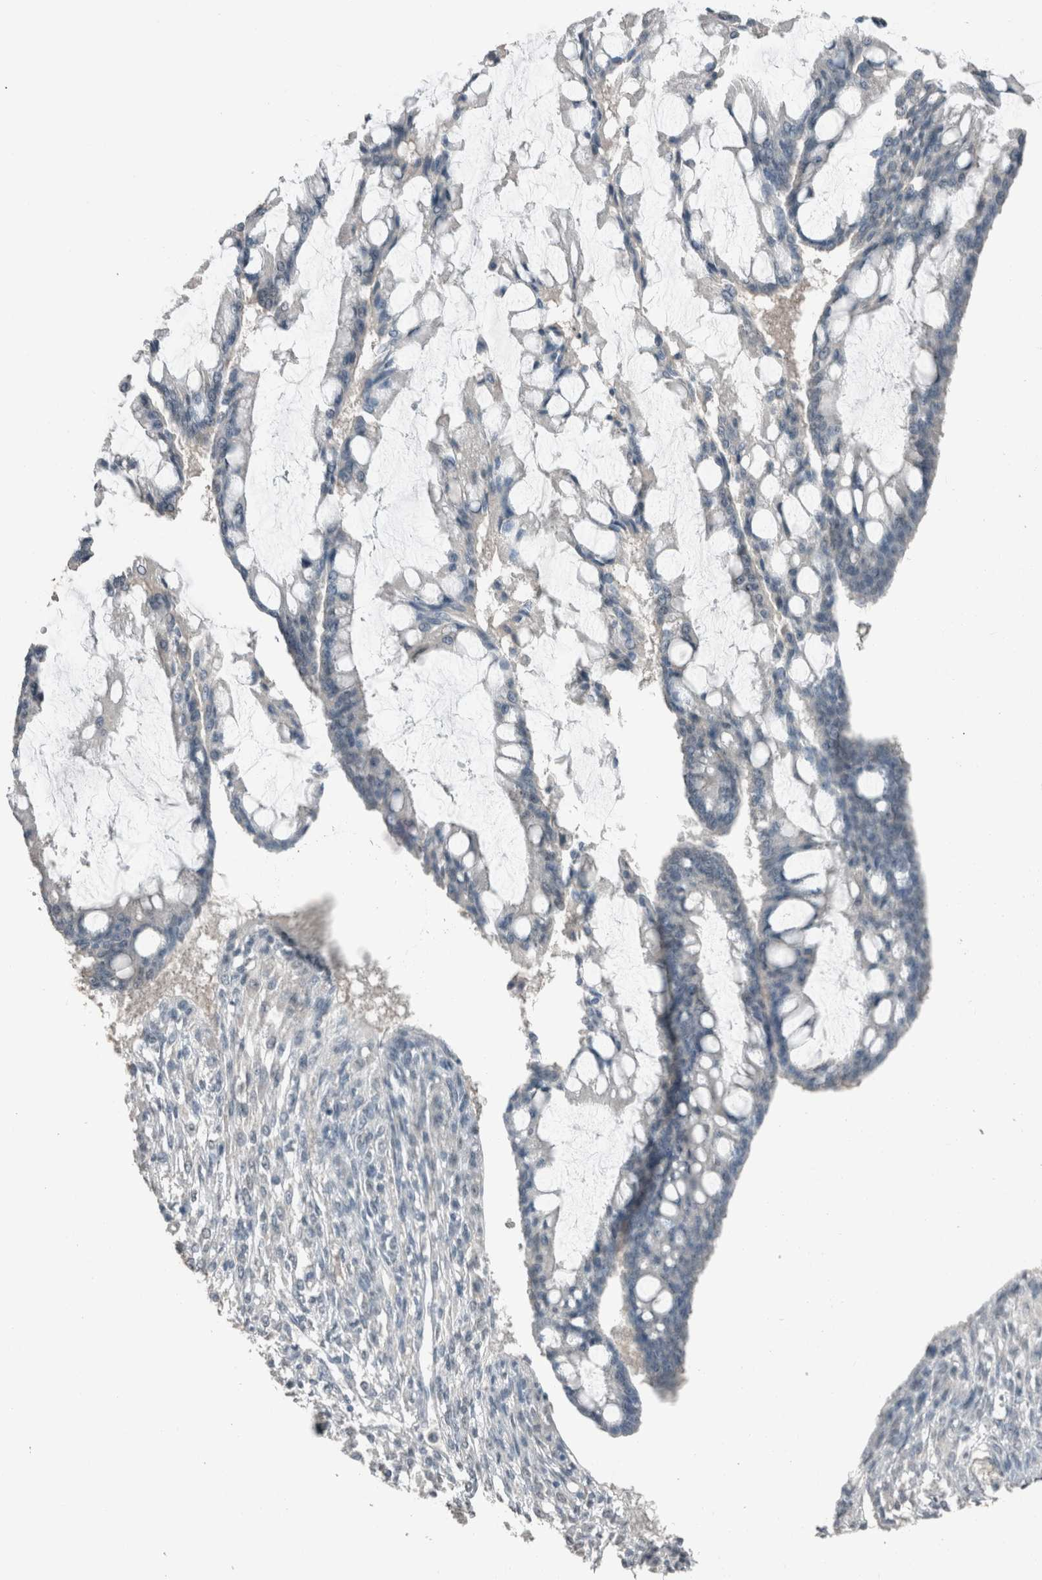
{"staining": {"intensity": "negative", "quantity": "none", "location": "none"}, "tissue": "ovarian cancer", "cell_type": "Tumor cells", "image_type": "cancer", "snomed": [{"axis": "morphology", "description": "Cystadenocarcinoma, mucinous, NOS"}, {"axis": "topography", "description": "Ovary"}], "caption": "This is an immunohistochemistry image of mucinous cystadenocarcinoma (ovarian). There is no staining in tumor cells.", "gene": "ACVR2B", "patient": {"sex": "female", "age": 73}}